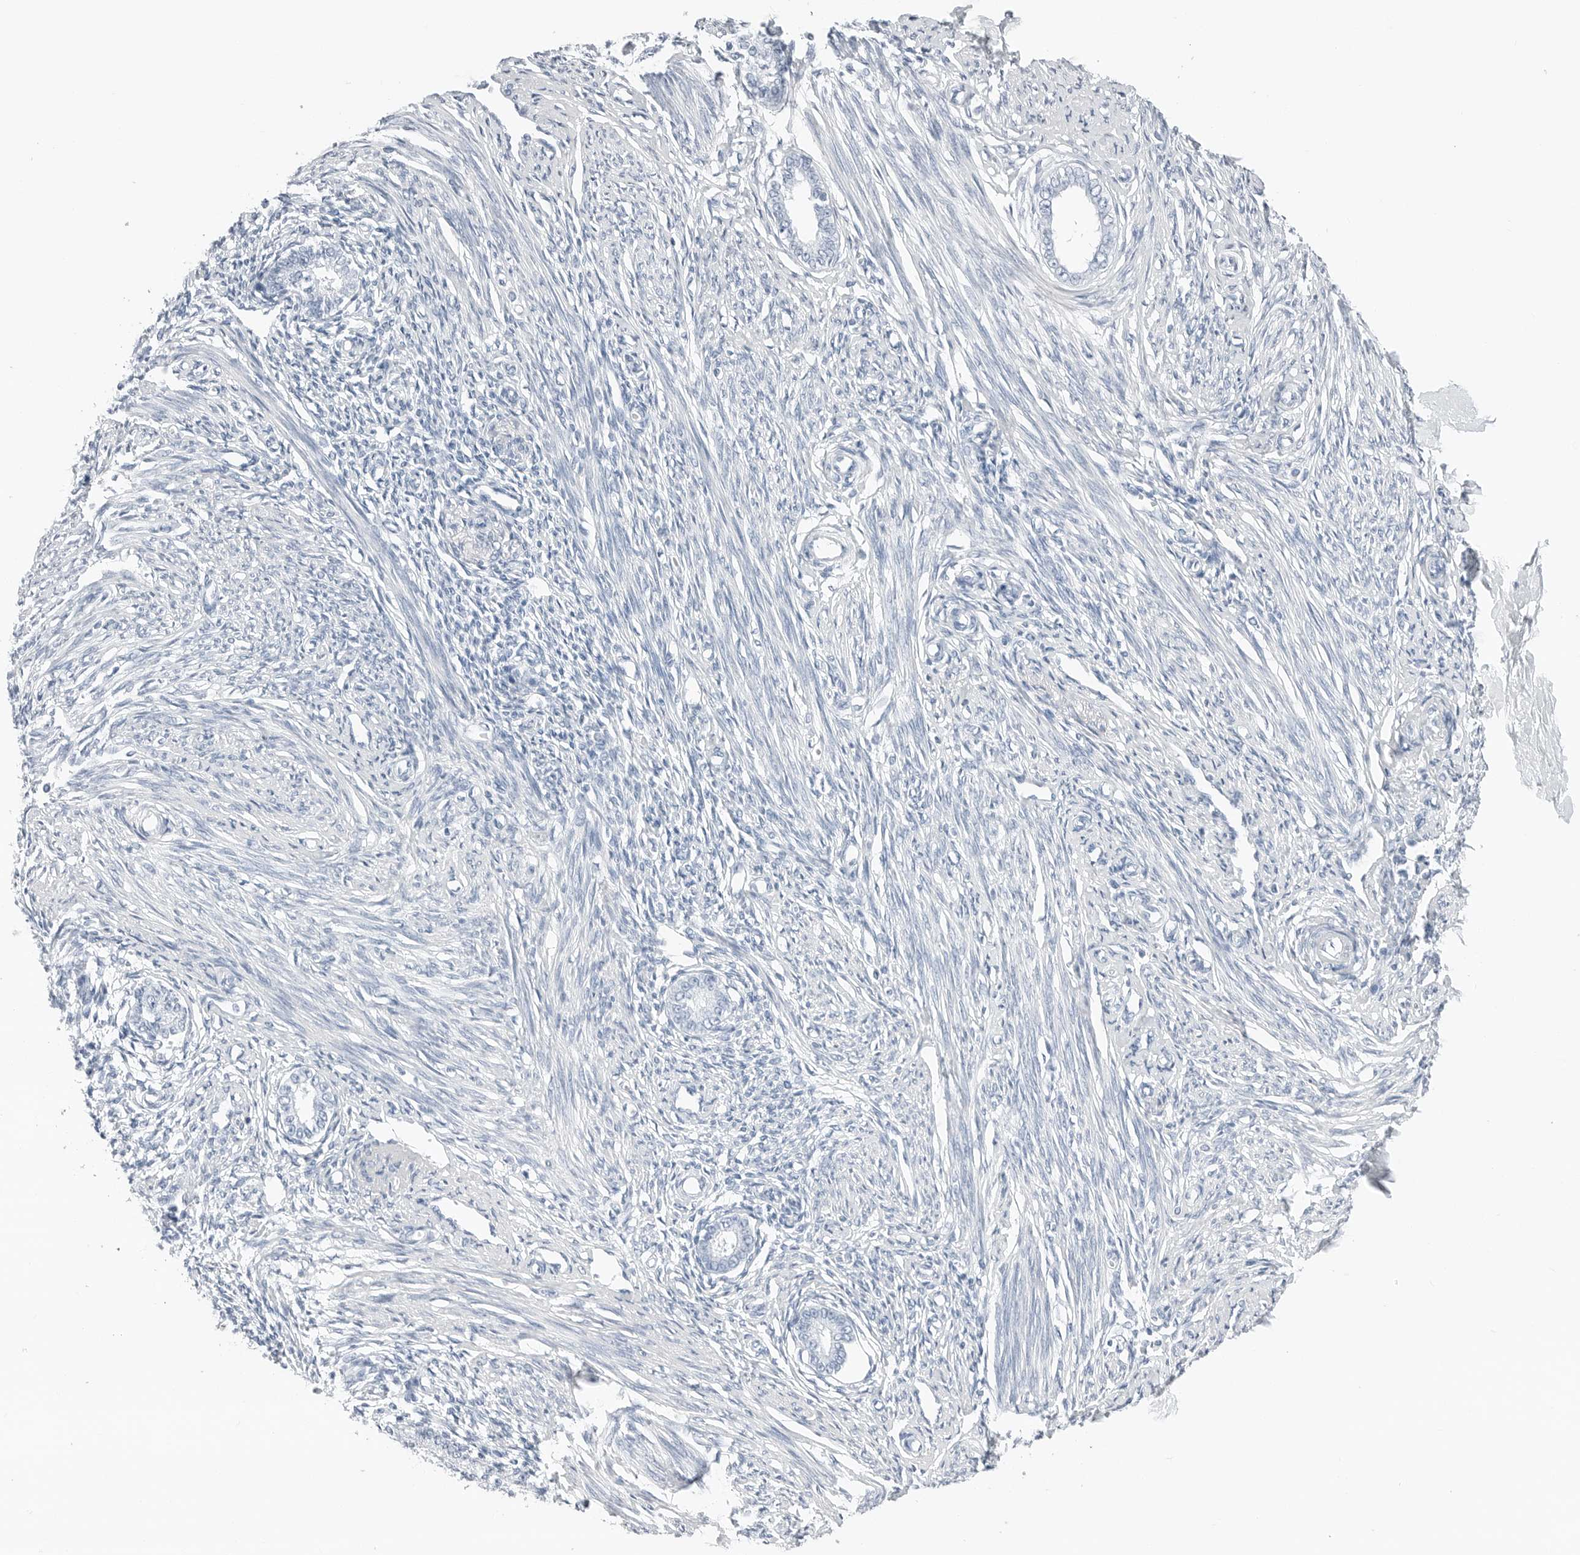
{"staining": {"intensity": "negative", "quantity": "none", "location": "none"}, "tissue": "endometrium", "cell_type": "Cells in endometrial stroma", "image_type": "normal", "snomed": [{"axis": "morphology", "description": "Normal tissue, NOS"}, {"axis": "topography", "description": "Endometrium"}], "caption": "An immunohistochemistry image of unremarkable endometrium is shown. There is no staining in cells in endometrial stroma of endometrium. (Brightfield microscopy of DAB immunohistochemistry at high magnification).", "gene": "SLPI", "patient": {"sex": "female", "age": 56}}